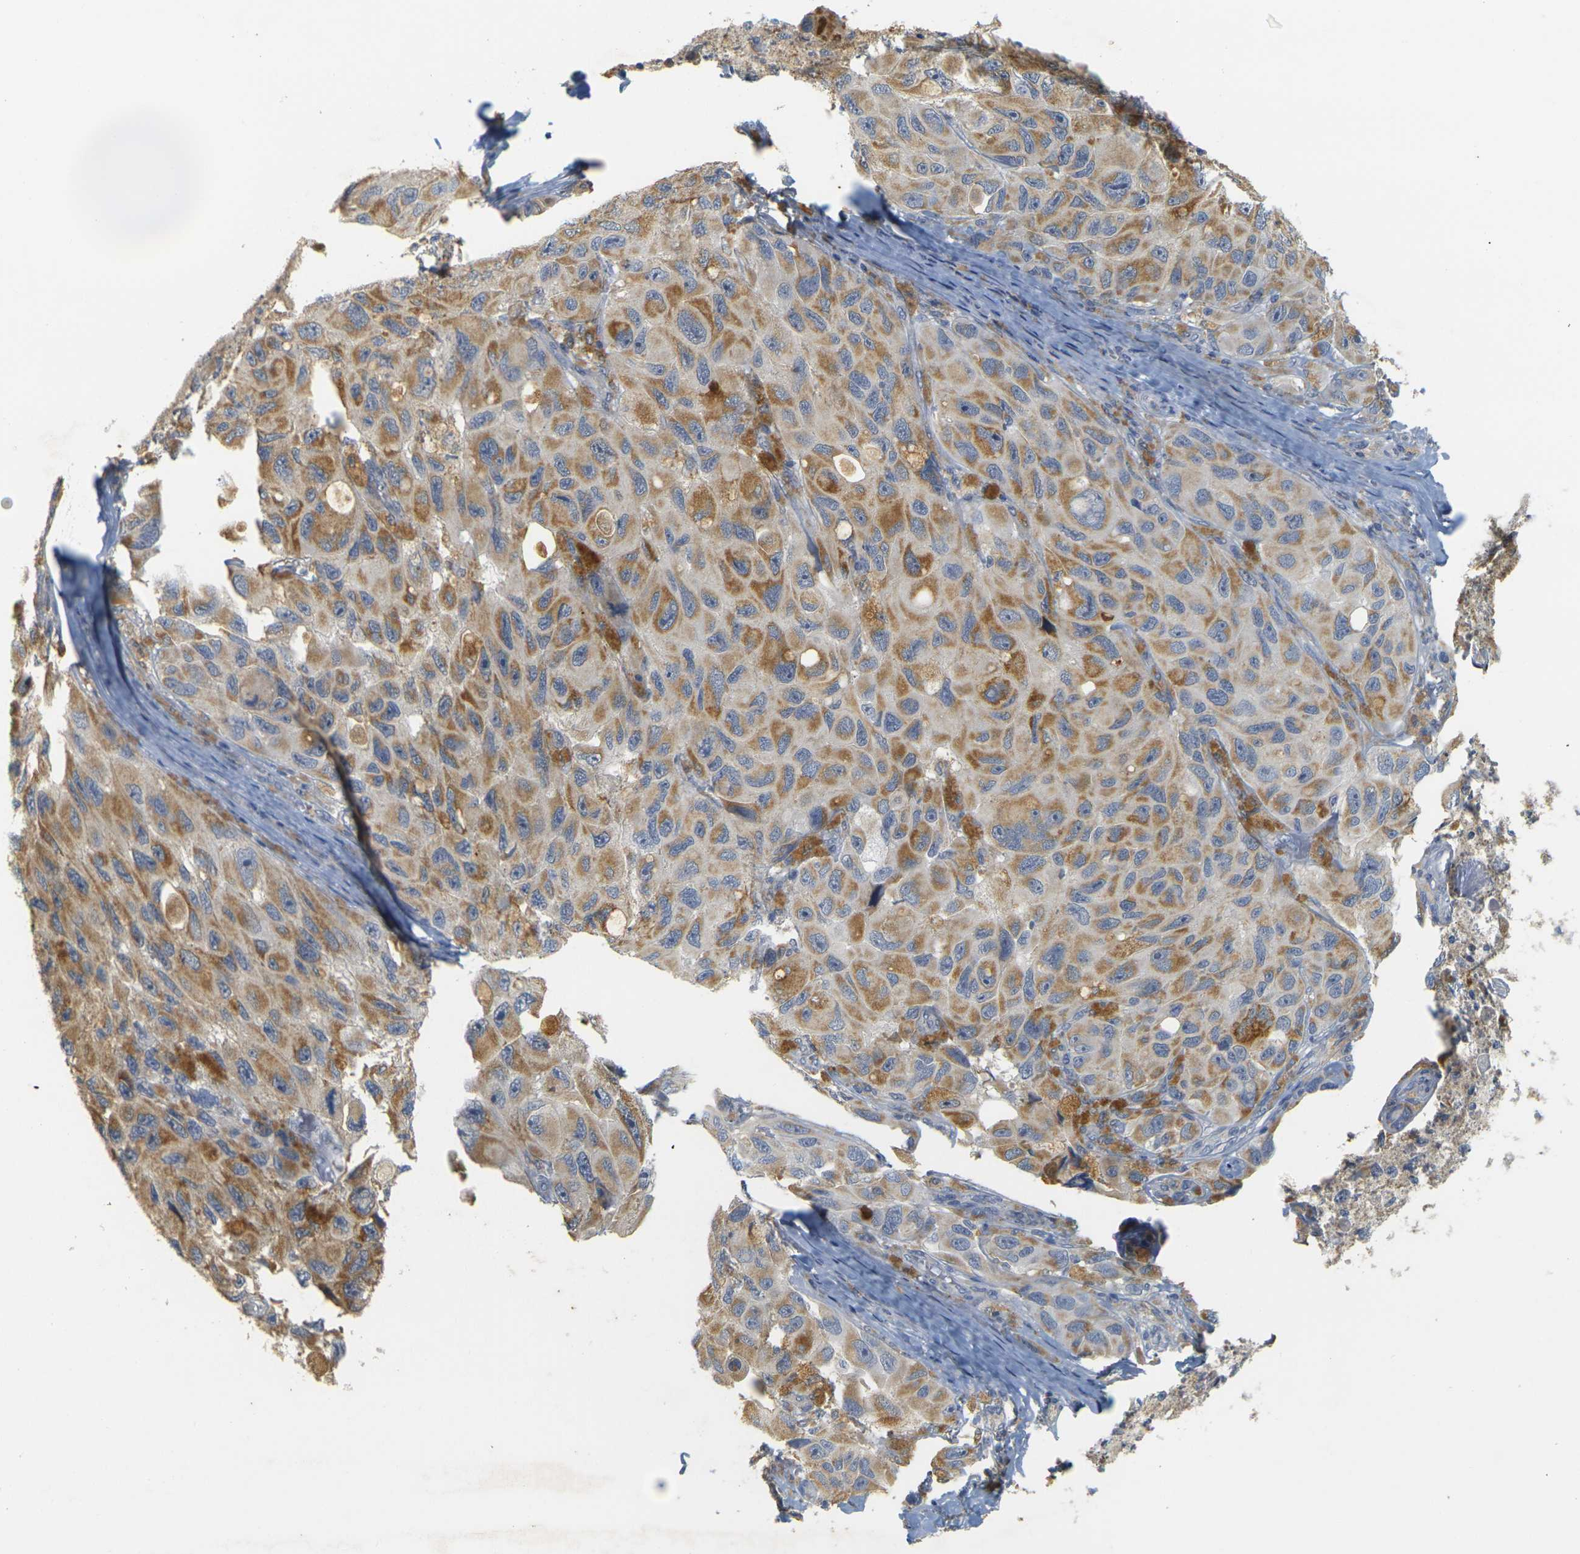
{"staining": {"intensity": "moderate", "quantity": ">75%", "location": "cytoplasmic/membranous"}, "tissue": "melanoma", "cell_type": "Tumor cells", "image_type": "cancer", "snomed": [{"axis": "morphology", "description": "Malignant melanoma, NOS"}, {"axis": "topography", "description": "Skin"}], "caption": "The image shows immunohistochemical staining of malignant melanoma. There is moderate cytoplasmic/membranous expression is seen in approximately >75% of tumor cells.", "gene": "GDAP1", "patient": {"sex": "female", "age": 73}}